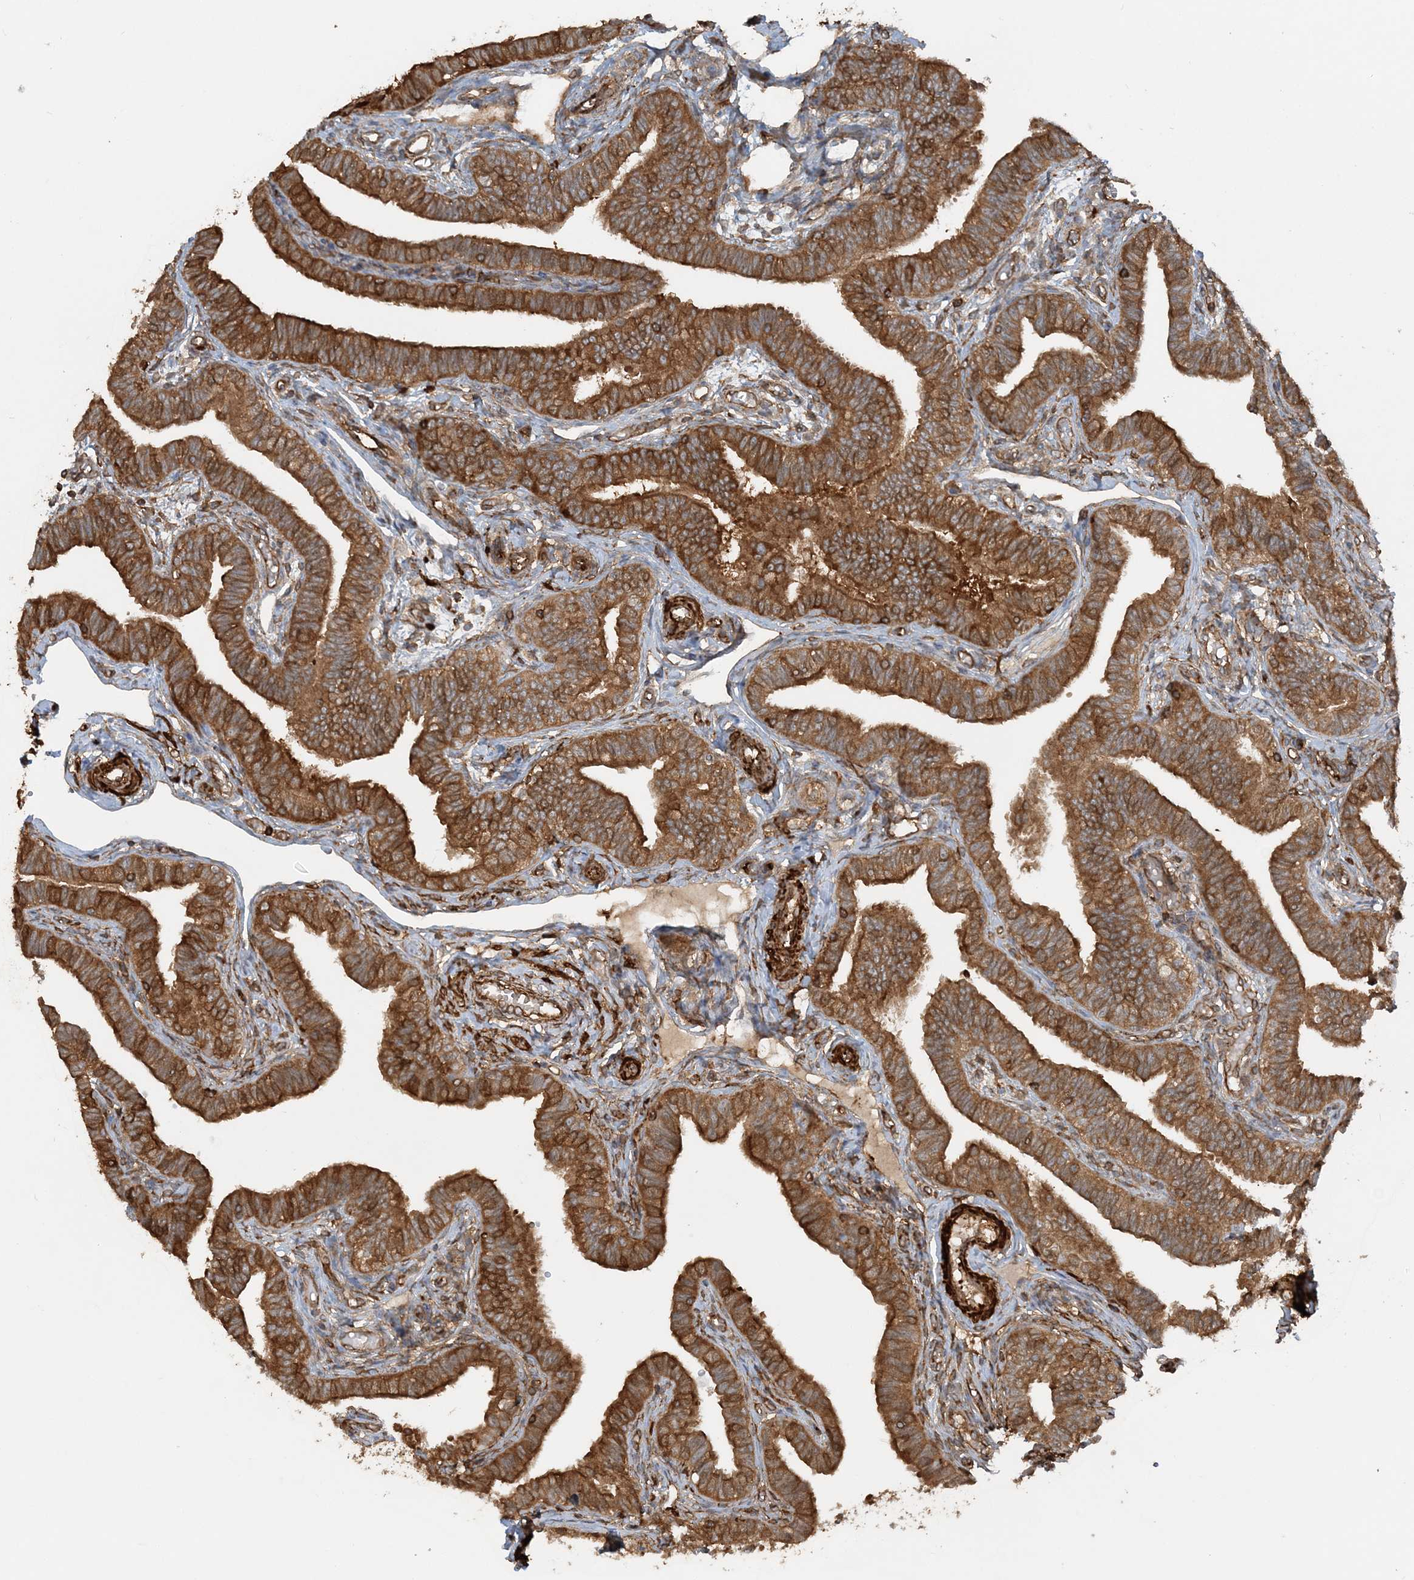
{"staining": {"intensity": "strong", "quantity": ">75%", "location": "cytoplasmic/membranous"}, "tissue": "fallopian tube", "cell_type": "Glandular cells", "image_type": "normal", "snomed": [{"axis": "morphology", "description": "Normal tissue, NOS"}, {"axis": "topography", "description": "Fallopian tube"}], "caption": "The micrograph demonstrates a brown stain indicating the presence of a protein in the cytoplasmic/membranous of glandular cells in fallopian tube.", "gene": "DSTN", "patient": {"sex": "female", "age": 39}}